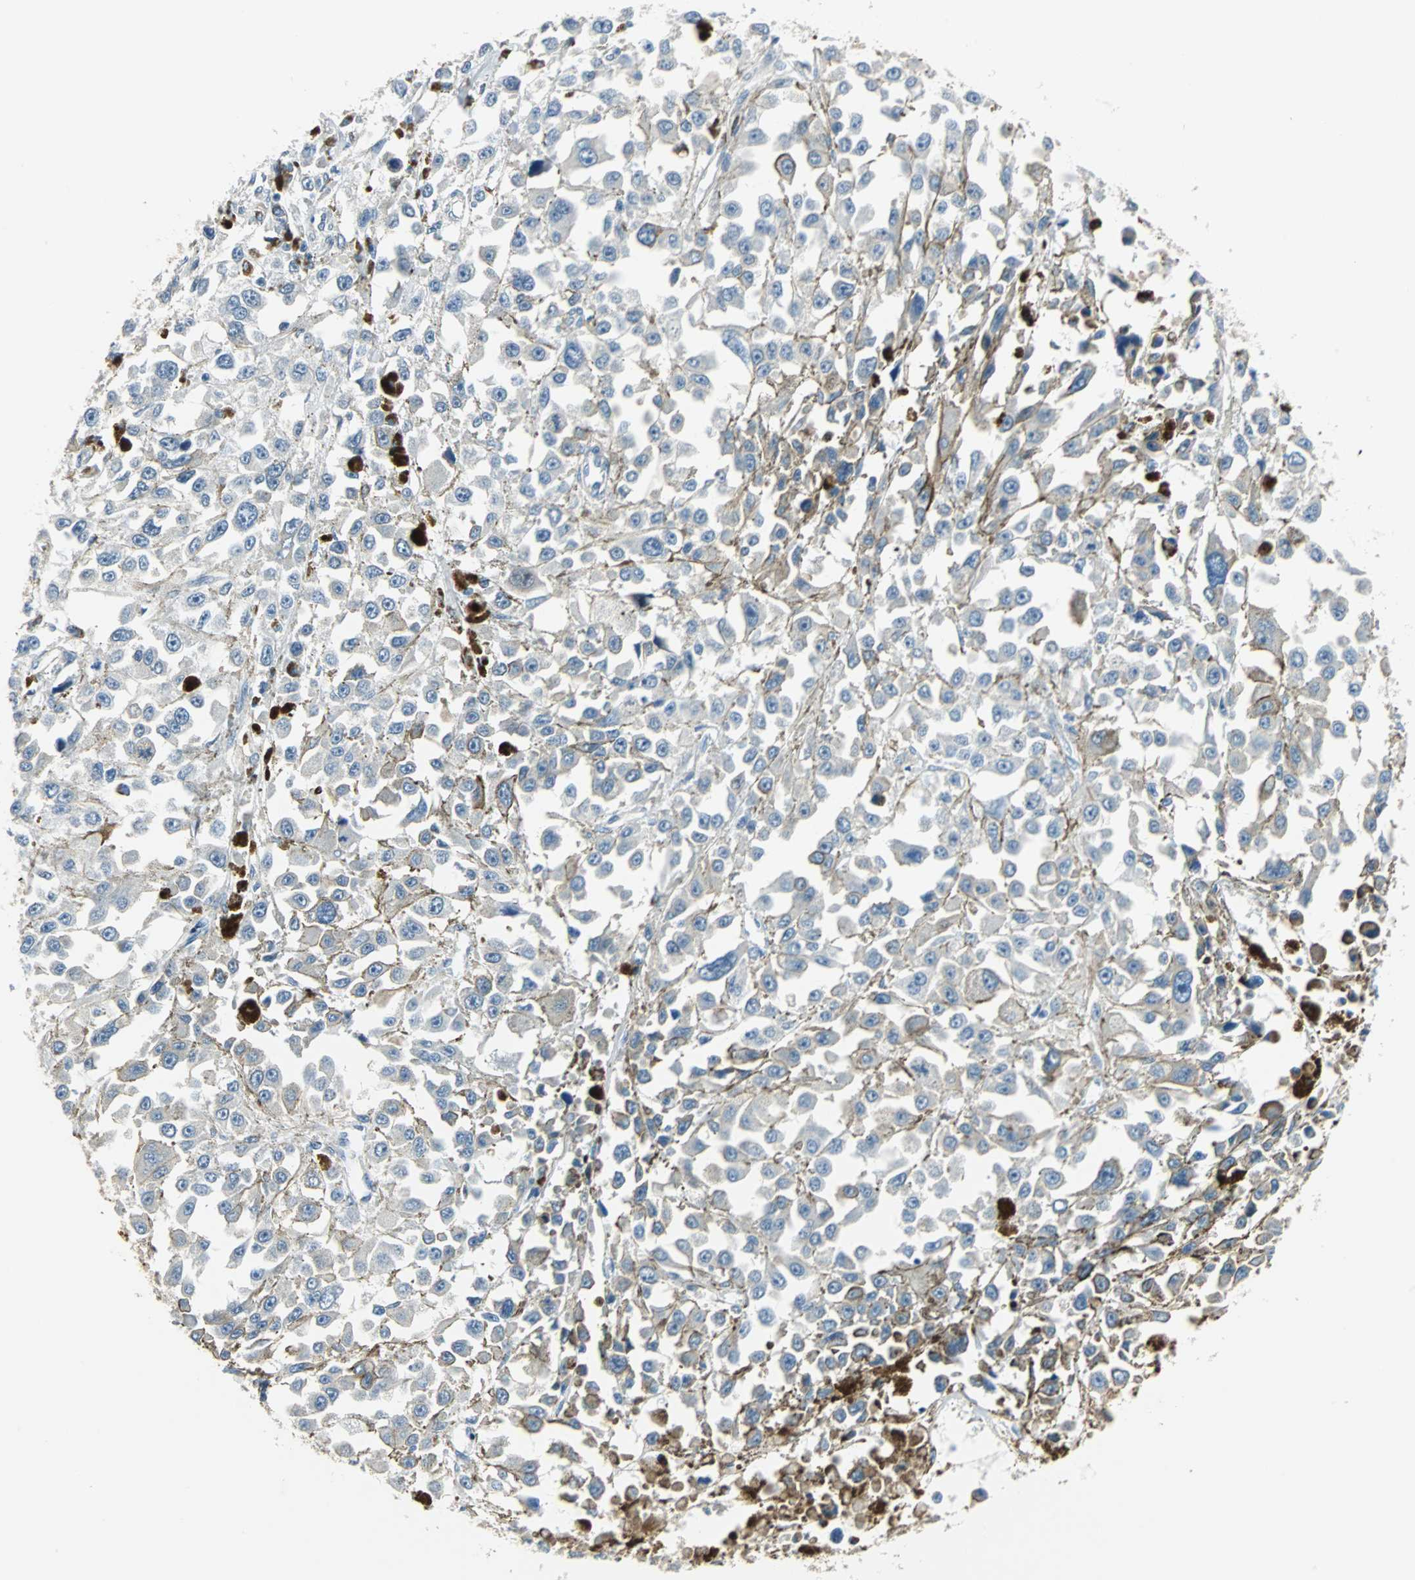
{"staining": {"intensity": "negative", "quantity": "none", "location": "none"}, "tissue": "melanoma", "cell_type": "Tumor cells", "image_type": "cancer", "snomed": [{"axis": "morphology", "description": "Malignant melanoma, Metastatic site"}, {"axis": "topography", "description": "Lymph node"}], "caption": "Immunohistochemistry histopathology image of neoplastic tissue: human melanoma stained with DAB (3,3'-diaminobenzidine) displays no significant protein expression in tumor cells. (Brightfield microscopy of DAB immunohistochemistry at high magnification).", "gene": "FHL2", "patient": {"sex": "male", "age": 59}}